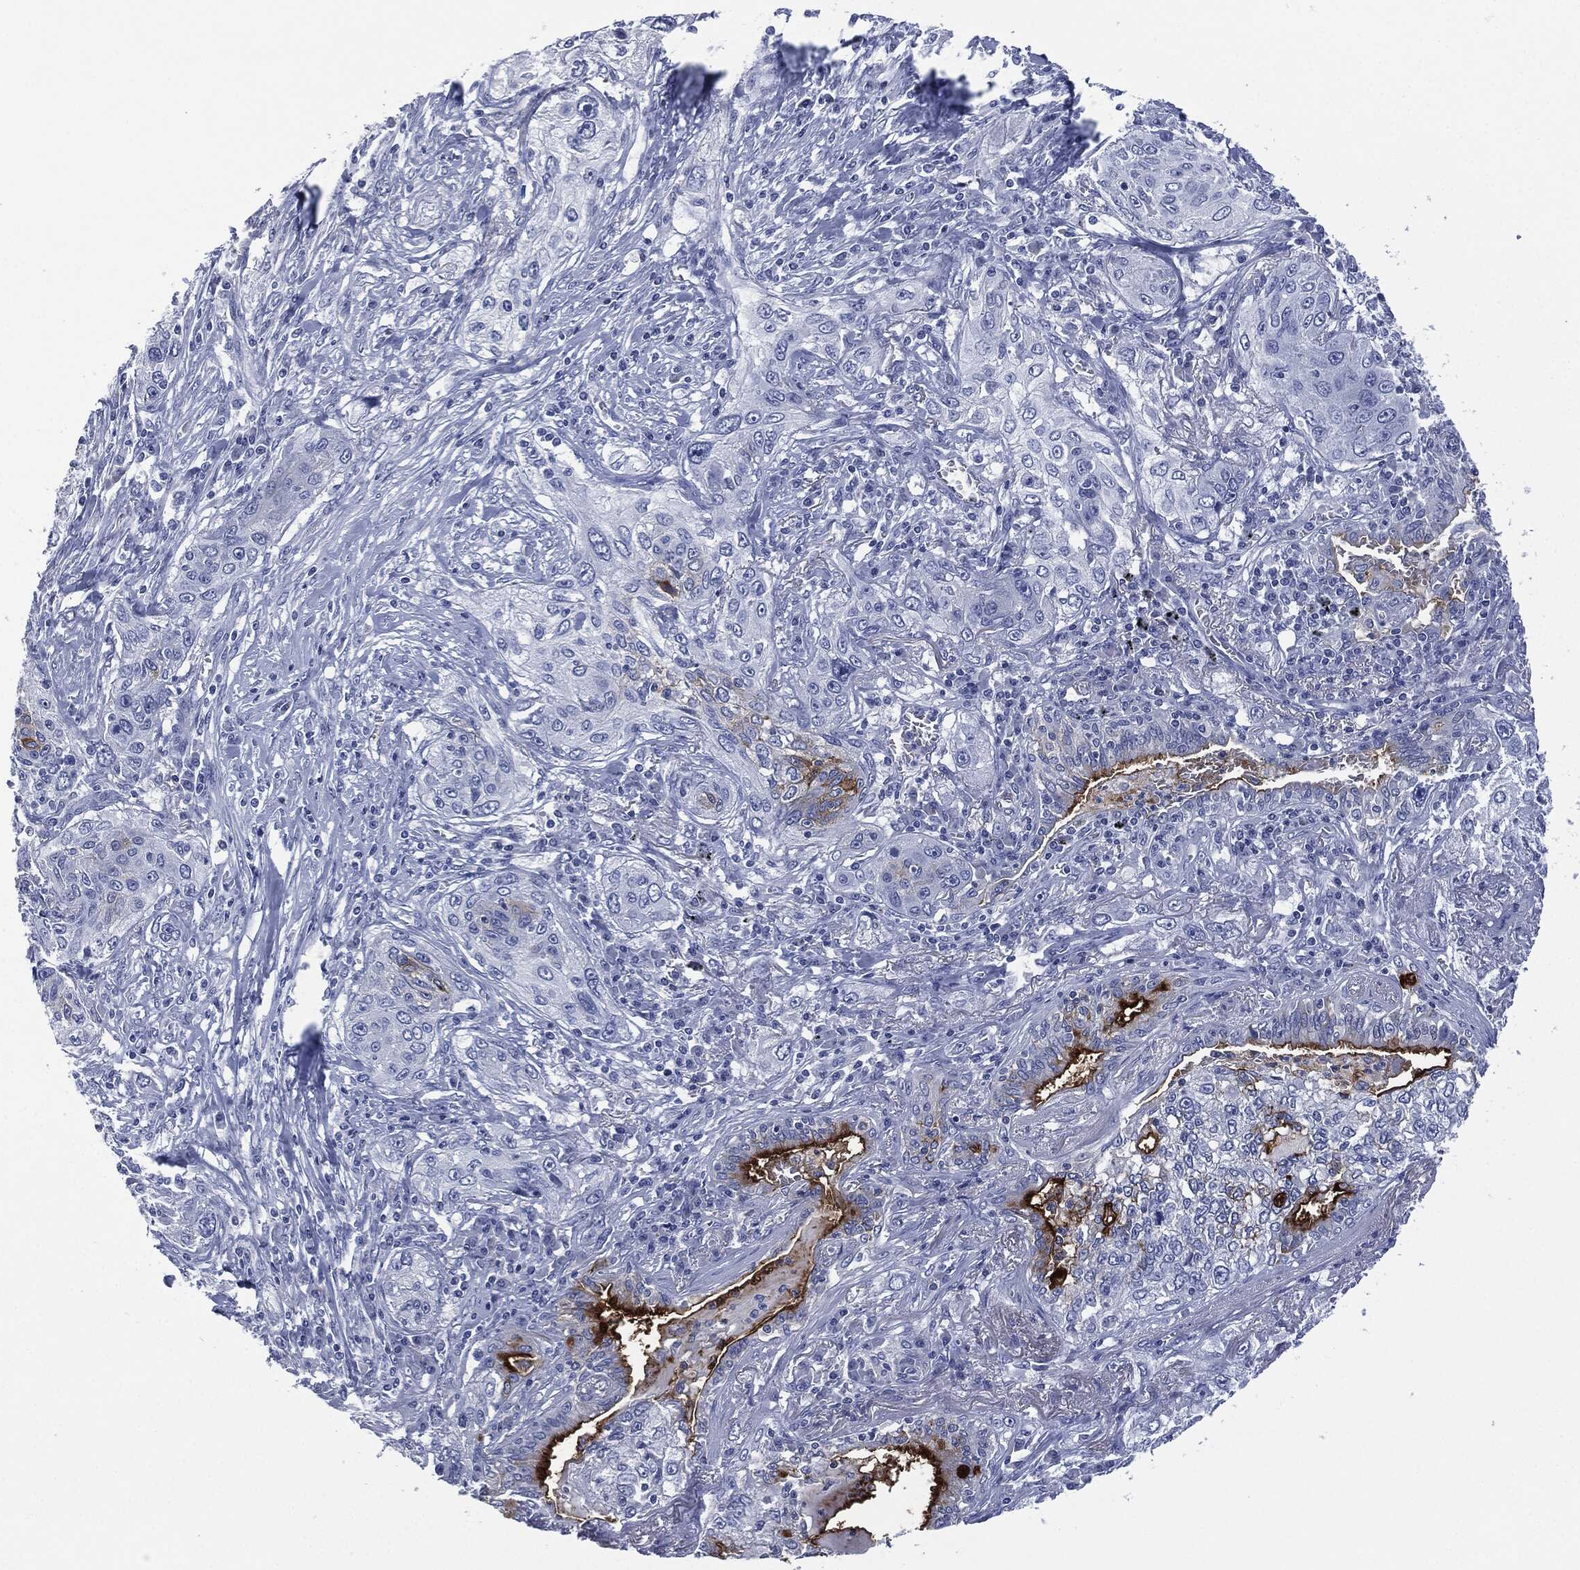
{"staining": {"intensity": "strong", "quantity": "<25%", "location": "cytoplasmic/membranous"}, "tissue": "lung cancer", "cell_type": "Tumor cells", "image_type": "cancer", "snomed": [{"axis": "morphology", "description": "Squamous cell carcinoma, NOS"}, {"axis": "topography", "description": "Lung"}], "caption": "Protein analysis of lung squamous cell carcinoma tissue shows strong cytoplasmic/membranous positivity in about <25% of tumor cells.", "gene": "MUC16", "patient": {"sex": "female", "age": 69}}